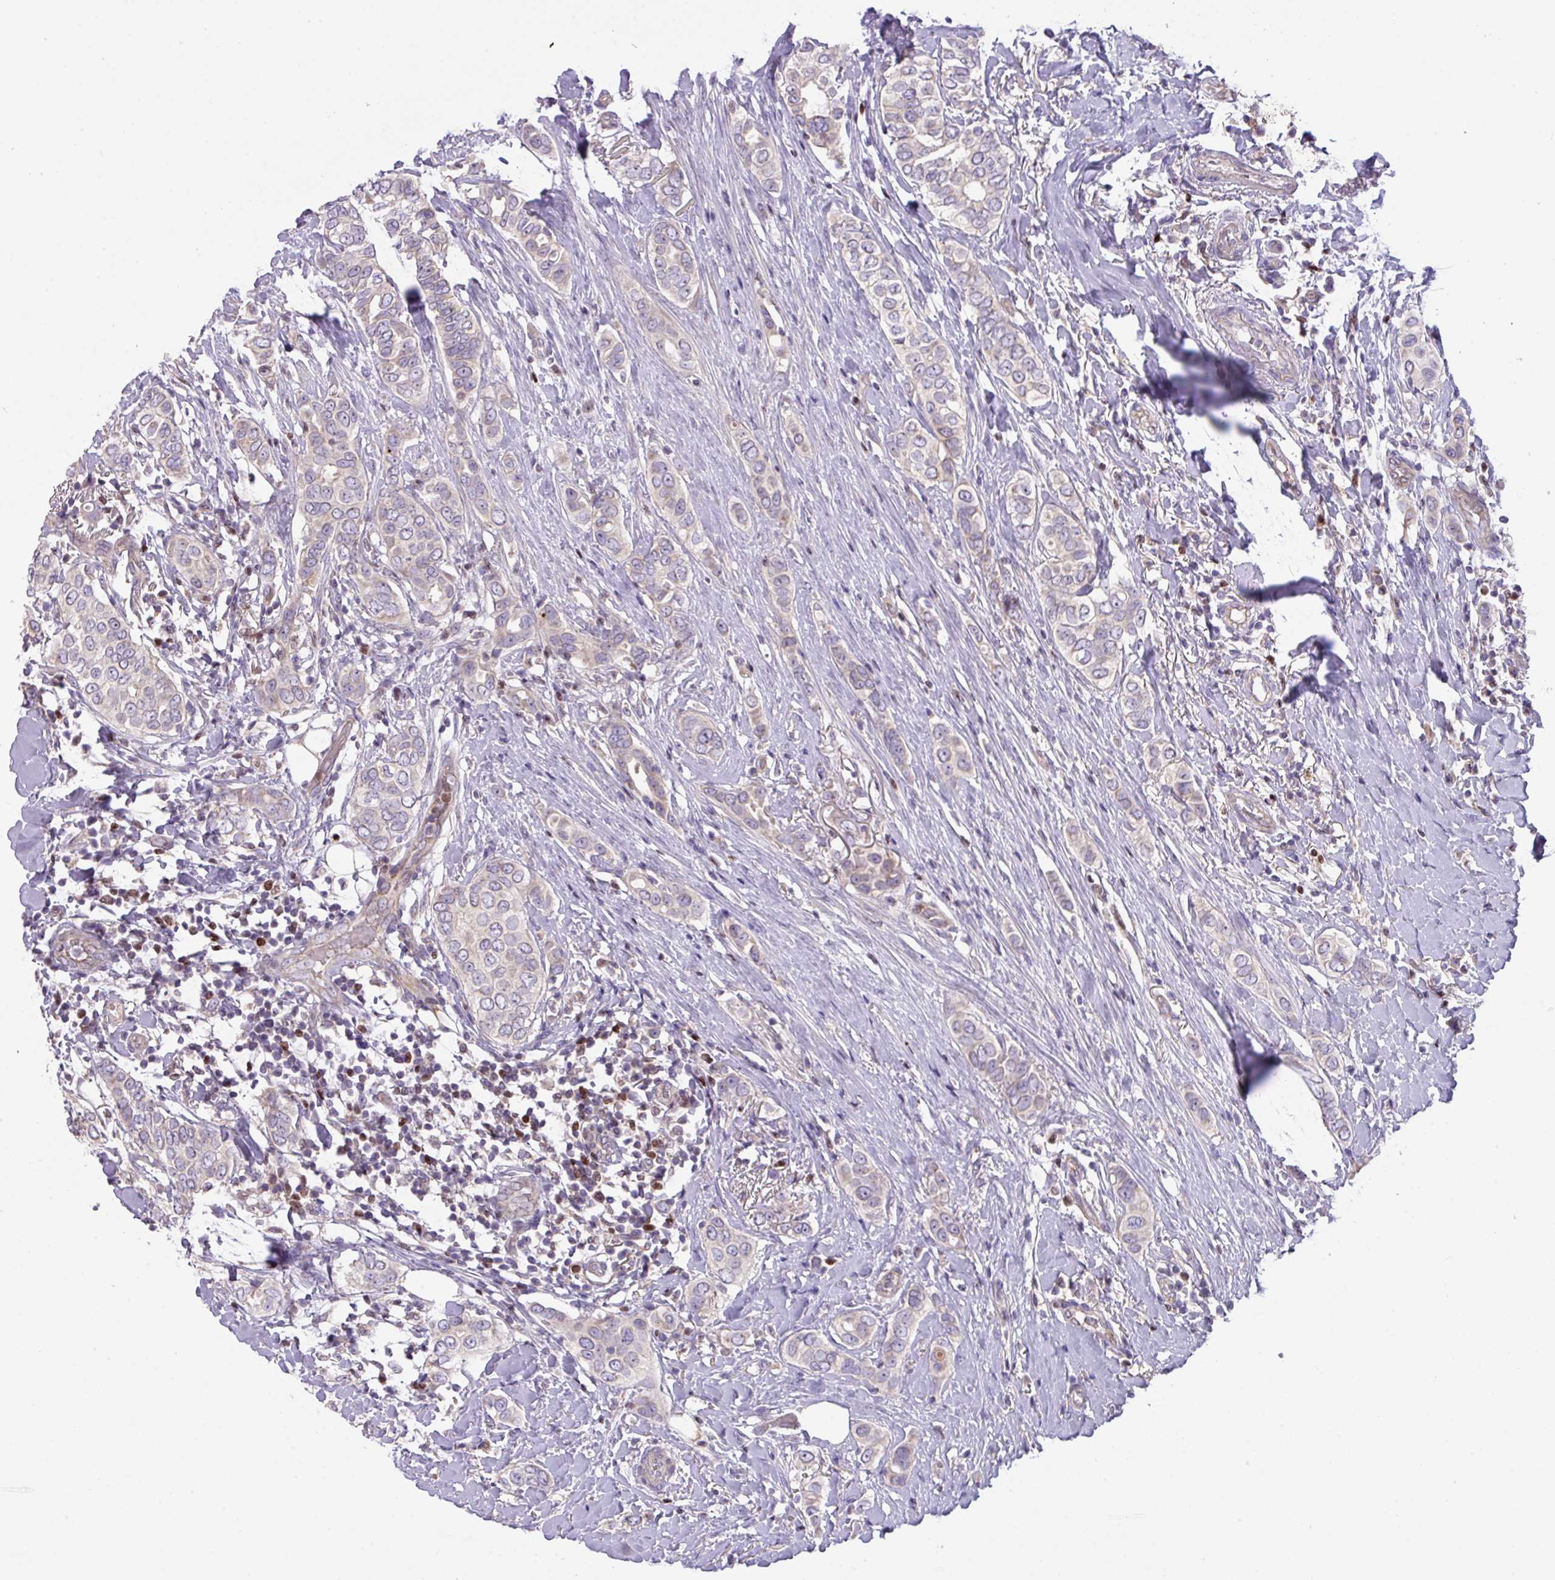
{"staining": {"intensity": "weak", "quantity": "<25%", "location": "cytoplasmic/membranous"}, "tissue": "breast cancer", "cell_type": "Tumor cells", "image_type": "cancer", "snomed": [{"axis": "morphology", "description": "Lobular carcinoma"}, {"axis": "topography", "description": "Breast"}], "caption": "This is an IHC micrograph of breast lobular carcinoma. There is no expression in tumor cells.", "gene": "ZNF394", "patient": {"sex": "female", "age": 51}}